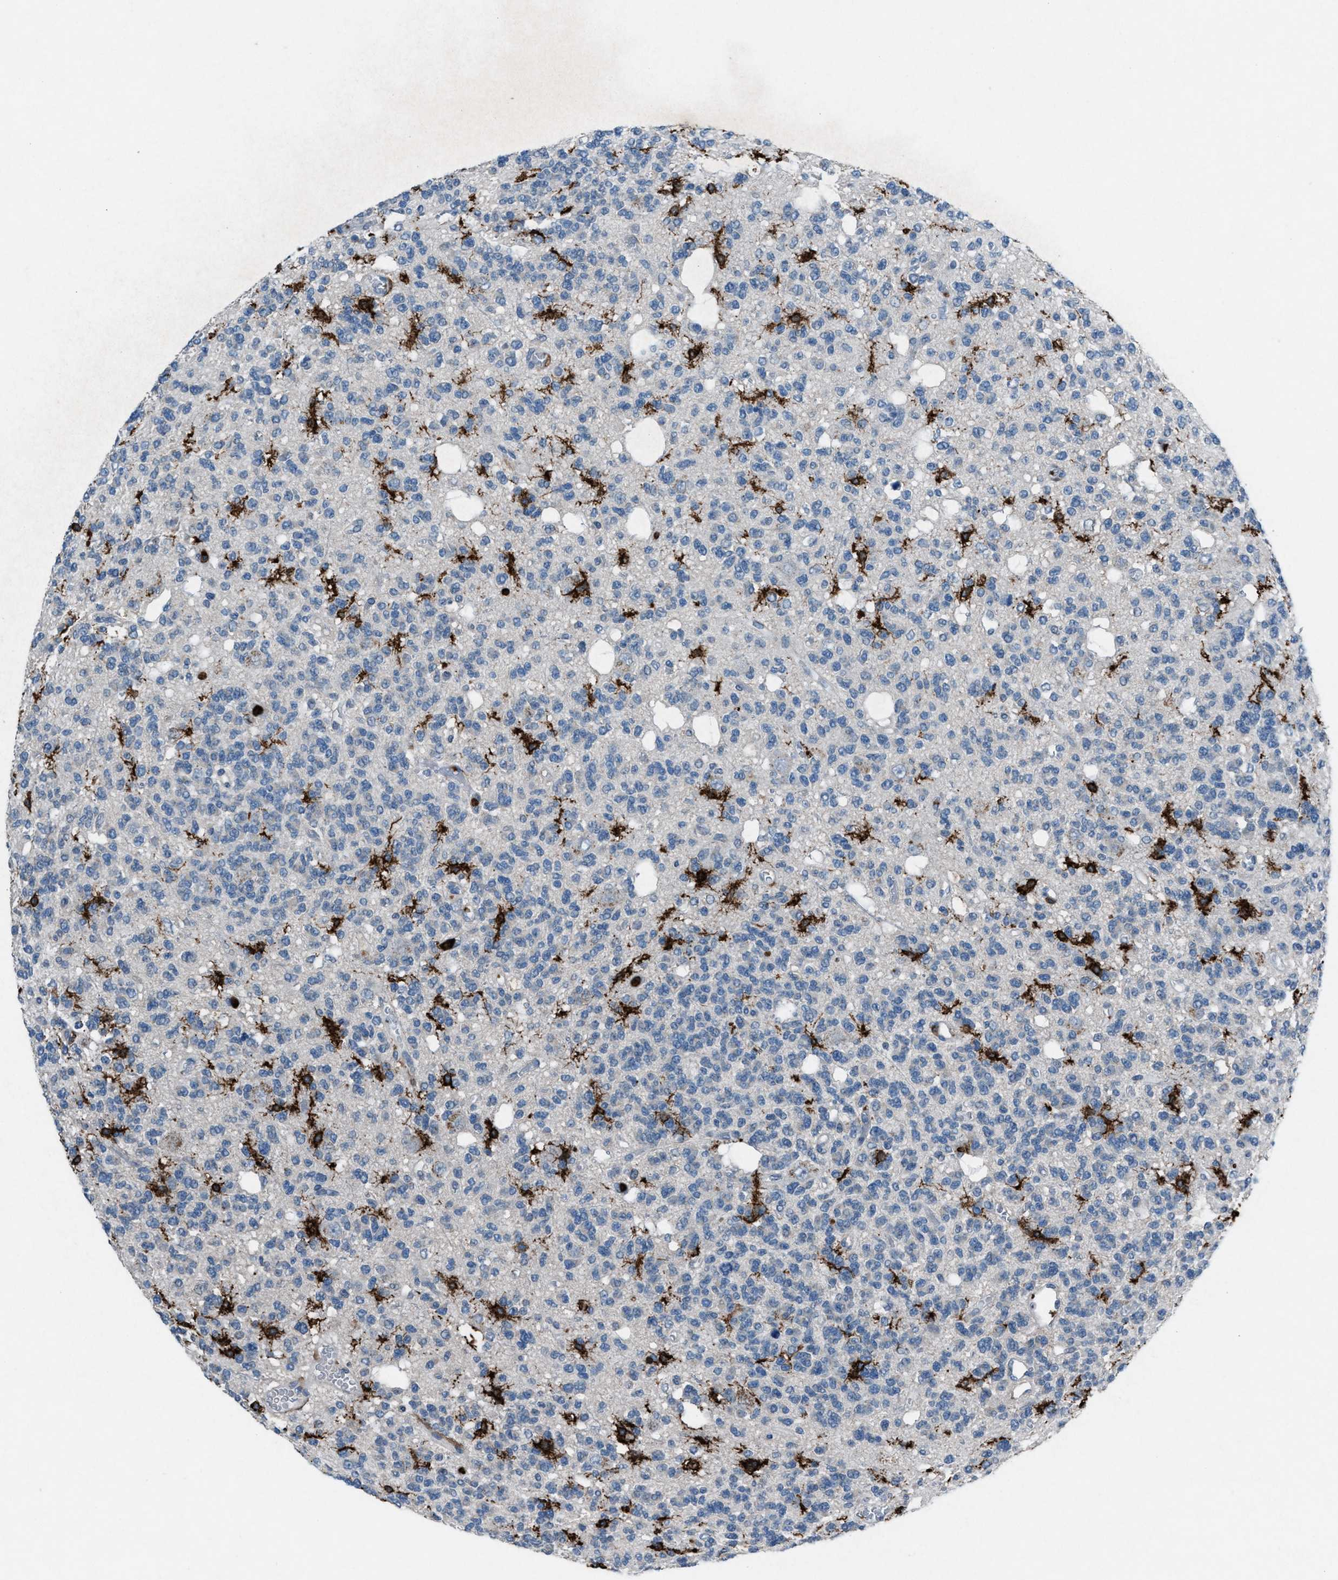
{"staining": {"intensity": "negative", "quantity": "none", "location": "none"}, "tissue": "glioma", "cell_type": "Tumor cells", "image_type": "cancer", "snomed": [{"axis": "morphology", "description": "Glioma, malignant, Low grade"}, {"axis": "topography", "description": "Brain"}], "caption": "The immunohistochemistry photomicrograph has no significant staining in tumor cells of malignant glioma (low-grade) tissue. (Immunohistochemistry, brightfield microscopy, high magnification).", "gene": "FCER1G", "patient": {"sex": "male", "age": 38}}